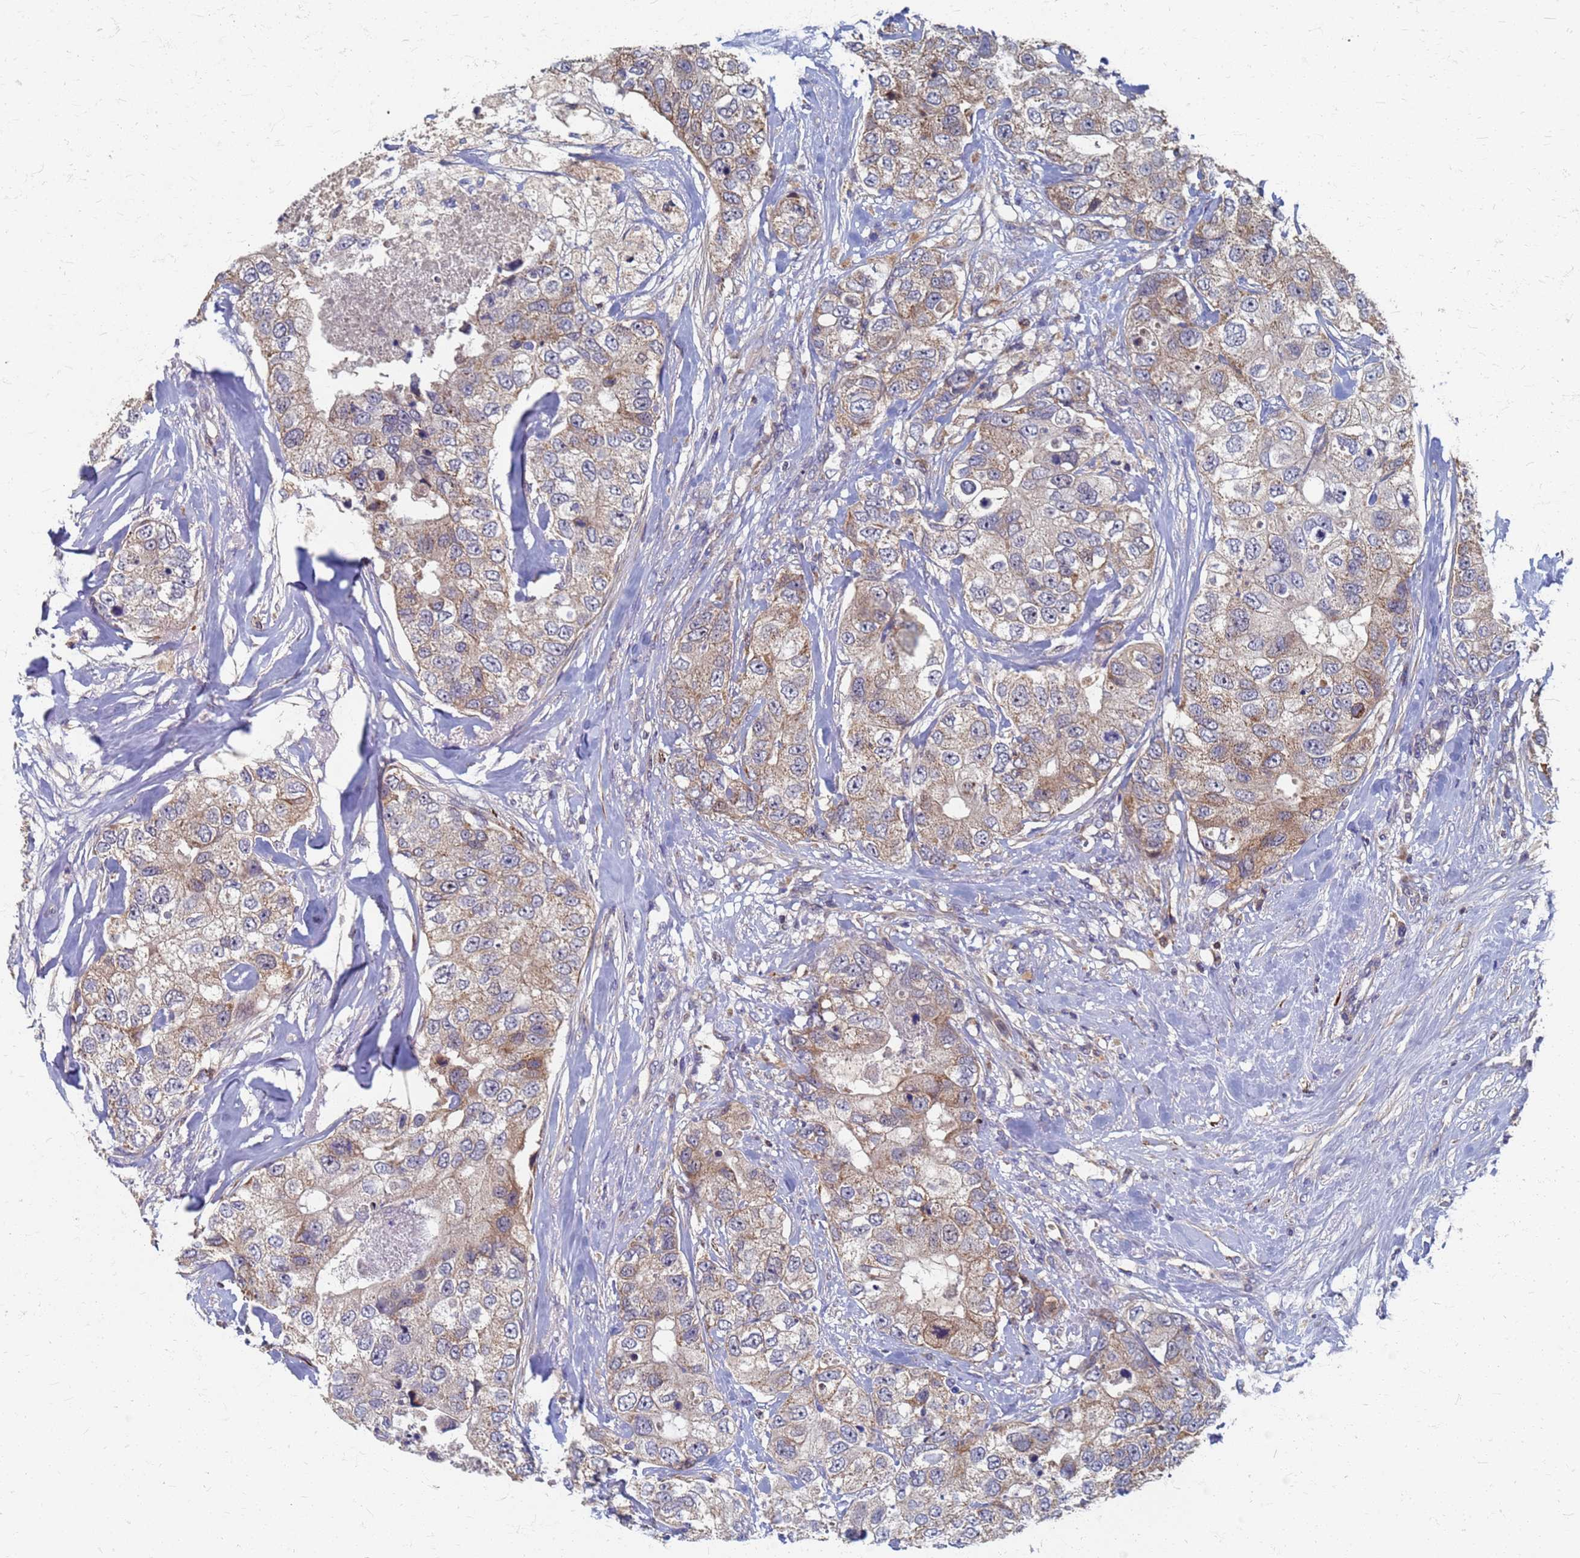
{"staining": {"intensity": "moderate", "quantity": "25%-75%", "location": "cytoplasmic/membranous"}, "tissue": "breast cancer", "cell_type": "Tumor cells", "image_type": "cancer", "snomed": [{"axis": "morphology", "description": "Duct carcinoma"}, {"axis": "topography", "description": "Breast"}], "caption": "High-power microscopy captured an immunohistochemistry histopathology image of breast cancer (invasive ductal carcinoma), revealing moderate cytoplasmic/membranous staining in about 25%-75% of tumor cells.", "gene": "ATPAF1", "patient": {"sex": "female", "age": 62}}